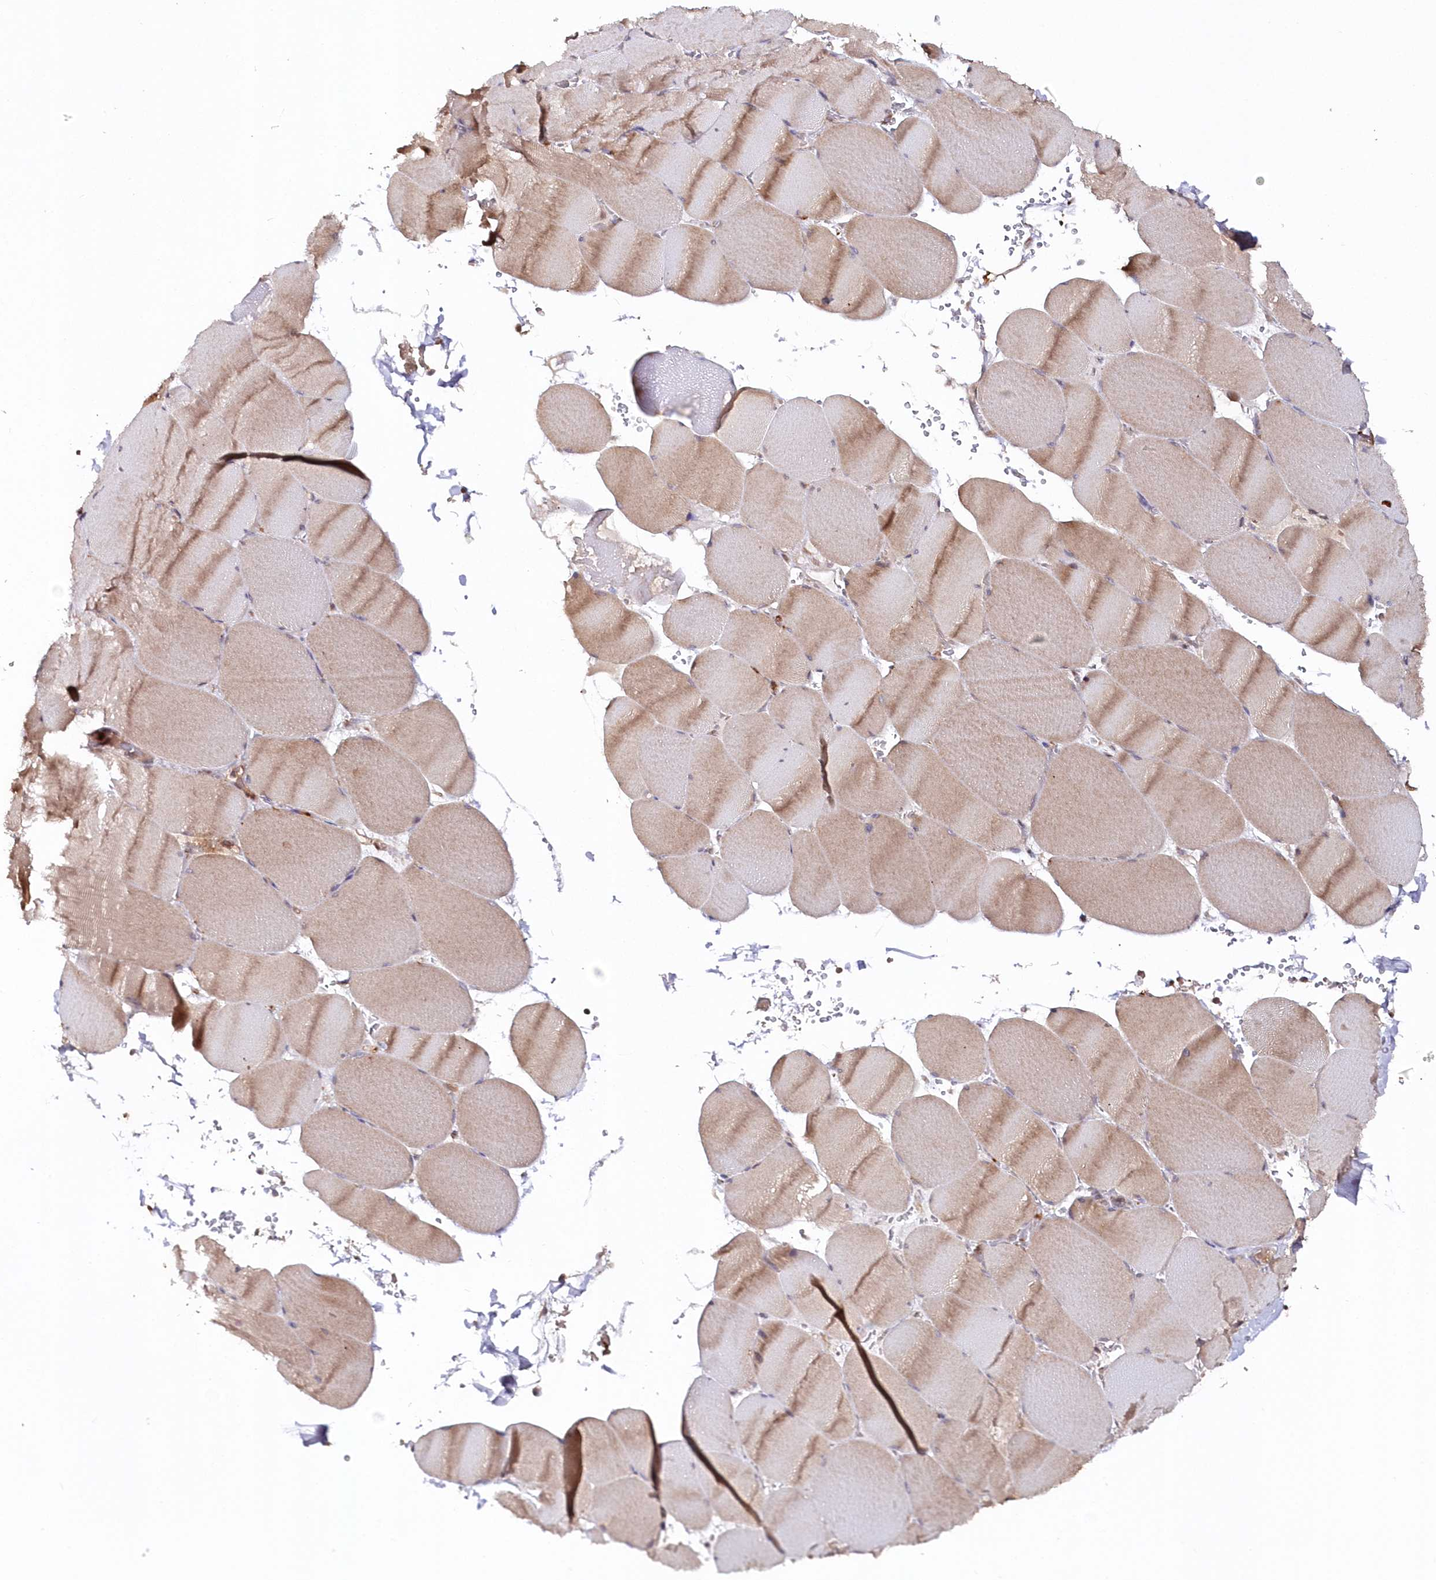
{"staining": {"intensity": "weak", "quantity": "25%-75%", "location": "cytoplasmic/membranous"}, "tissue": "skeletal muscle", "cell_type": "Myocytes", "image_type": "normal", "snomed": [{"axis": "morphology", "description": "Normal tissue, NOS"}, {"axis": "topography", "description": "Skeletal muscle"}, {"axis": "topography", "description": "Head-Neck"}], "caption": "Myocytes reveal low levels of weak cytoplasmic/membranous staining in approximately 25%-75% of cells in unremarkable human skeletal muscle. The staining was performed using DAB (3,3'-diaminobenzidine), with brown indicating positive protein expression. Nuclei are stained blue with hematoxylin.", "gene": "SNED1", "patient": {"sex": "male", "age": 66}}